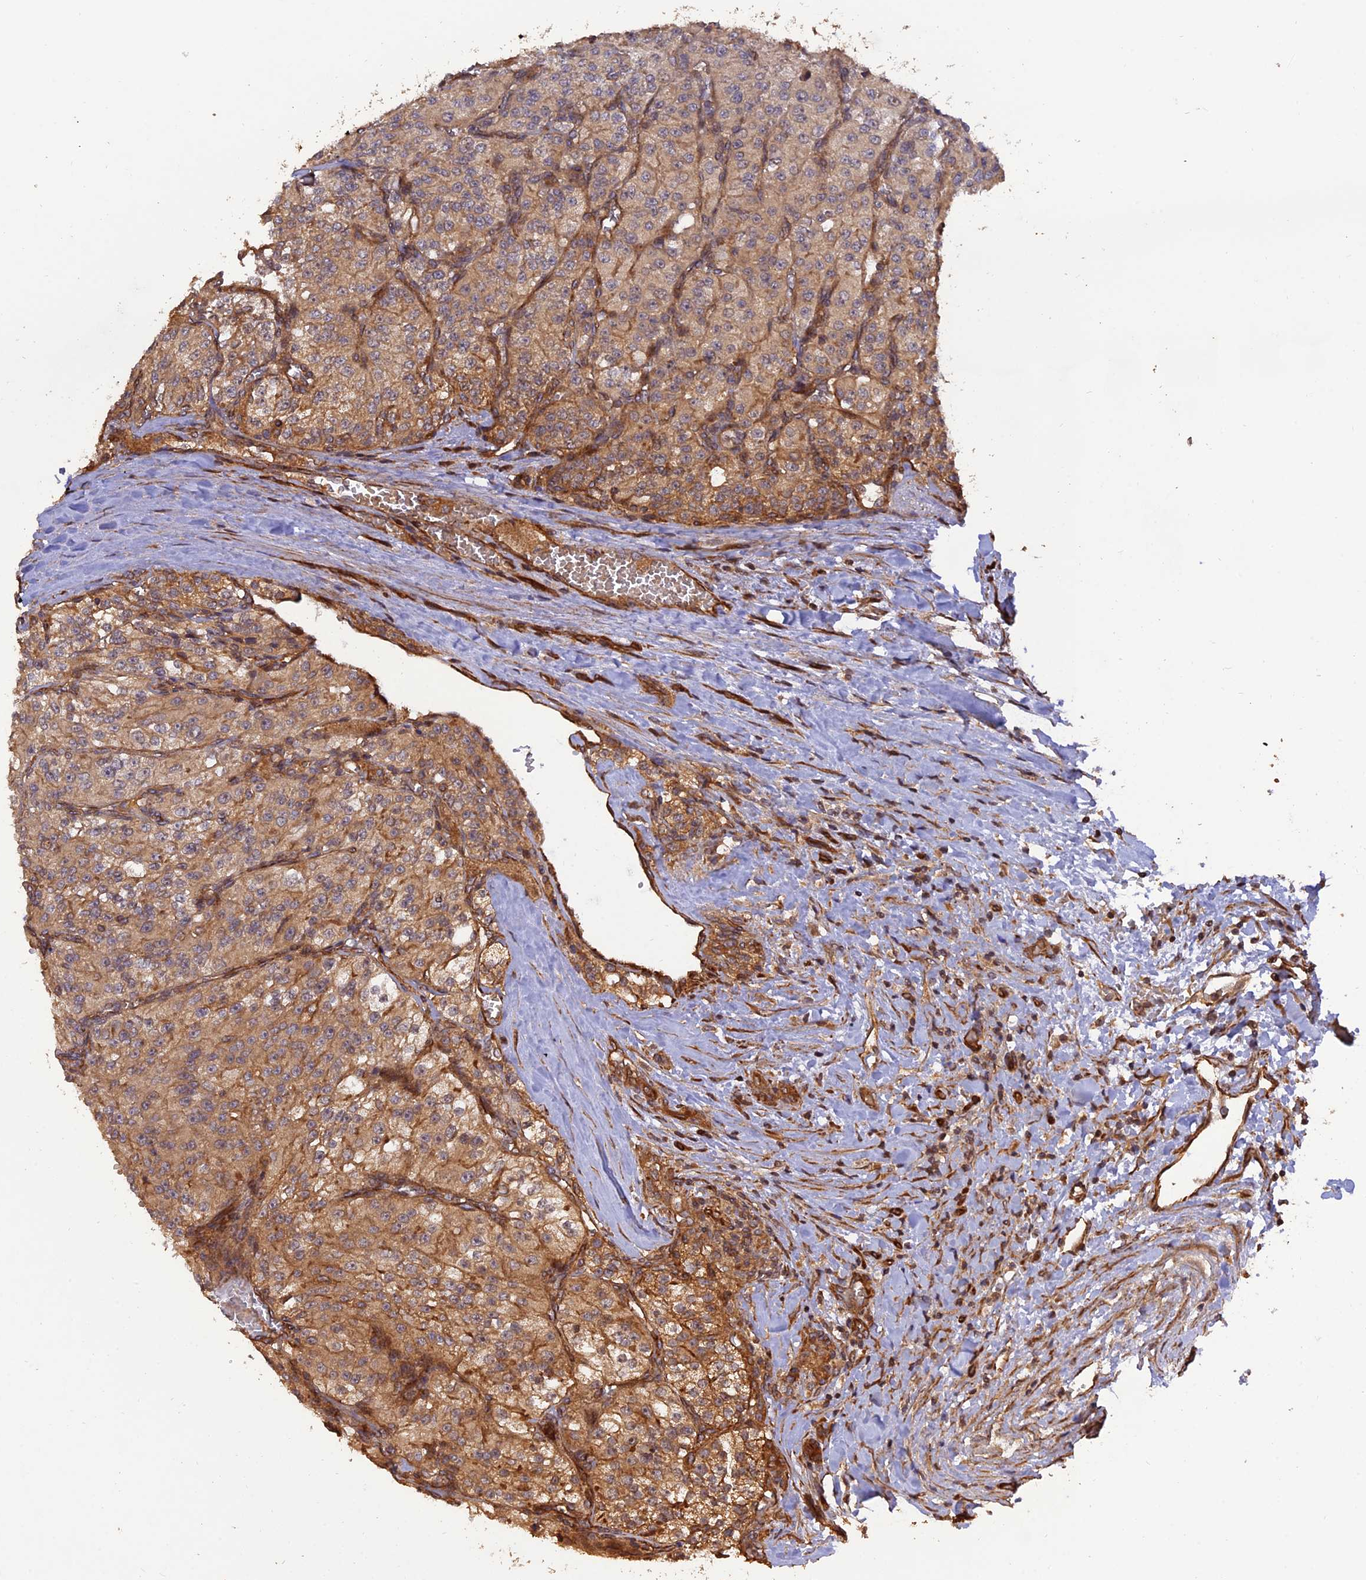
{"staining": {"intensity": "moderate", "quantity": ">75%", "location": "cytoplasmic/membranous"}, "tissue": "renal cancer", "cell_type": "Tumor cells", "image_type": "cancer", "snomed": [{"axis": "morphology", "description": "Adenocarcinoma, NOS"}, {"axis": "topography", "description": "Kidney"}], "caption": "This photomicrograph shows immunohistochemistry (IHC) staining of human renal cancer, with medium moderate cytoplasmic/membranous staining in about >75% of tumor cells.", "gene": "CREBL2", "patient": {"sex": "female", "age": 63}}